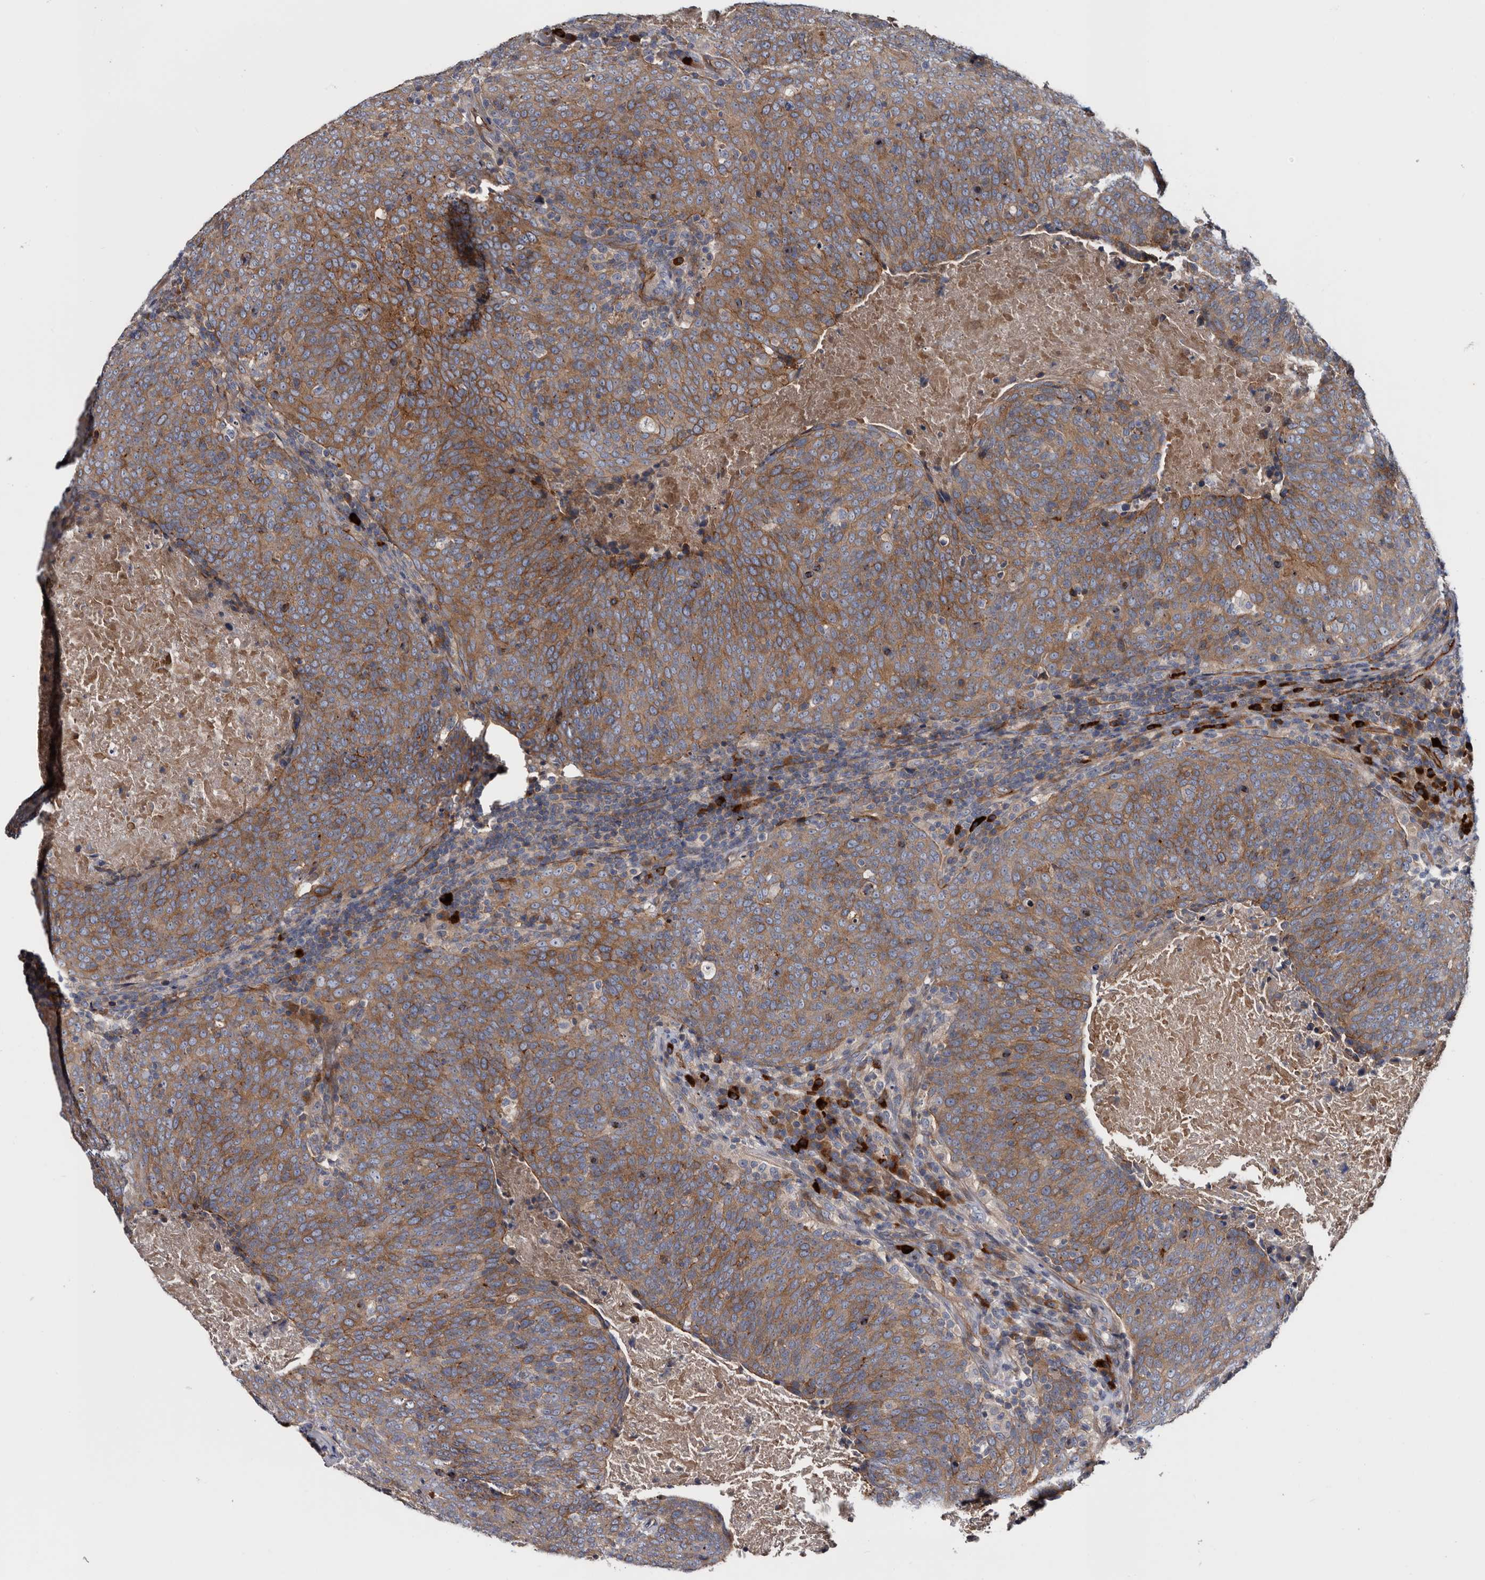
{"staining": {"intensity": "moderate", "quantity": ">75%", "location": "cytoplasmic/membranous"}, "tissue": "head and neck cancer", "cell_type": "Tumor cells", "image_type": "cancer", "snomed": [{"axis": "morphology", "description": "Squamous cell carcinoma, NOS"}, {"axis": "morphology", "description": "Squamous cell carcinoma, metastatic, NOS"}, {"axis": "topography", "description": "Lymph node"}, {"axis": "topography", "description": "Head-Neck"}], "caption": "The image exhibits staining of squamous cell carcinoma (head and neck), revealing moderate cytoplasmic/membranous protein staining (brown color) within tumor cells. Nuclei are stained in blue.", "gene": "TSPAN17", "patient": {"sex": "male", "age": 62}}